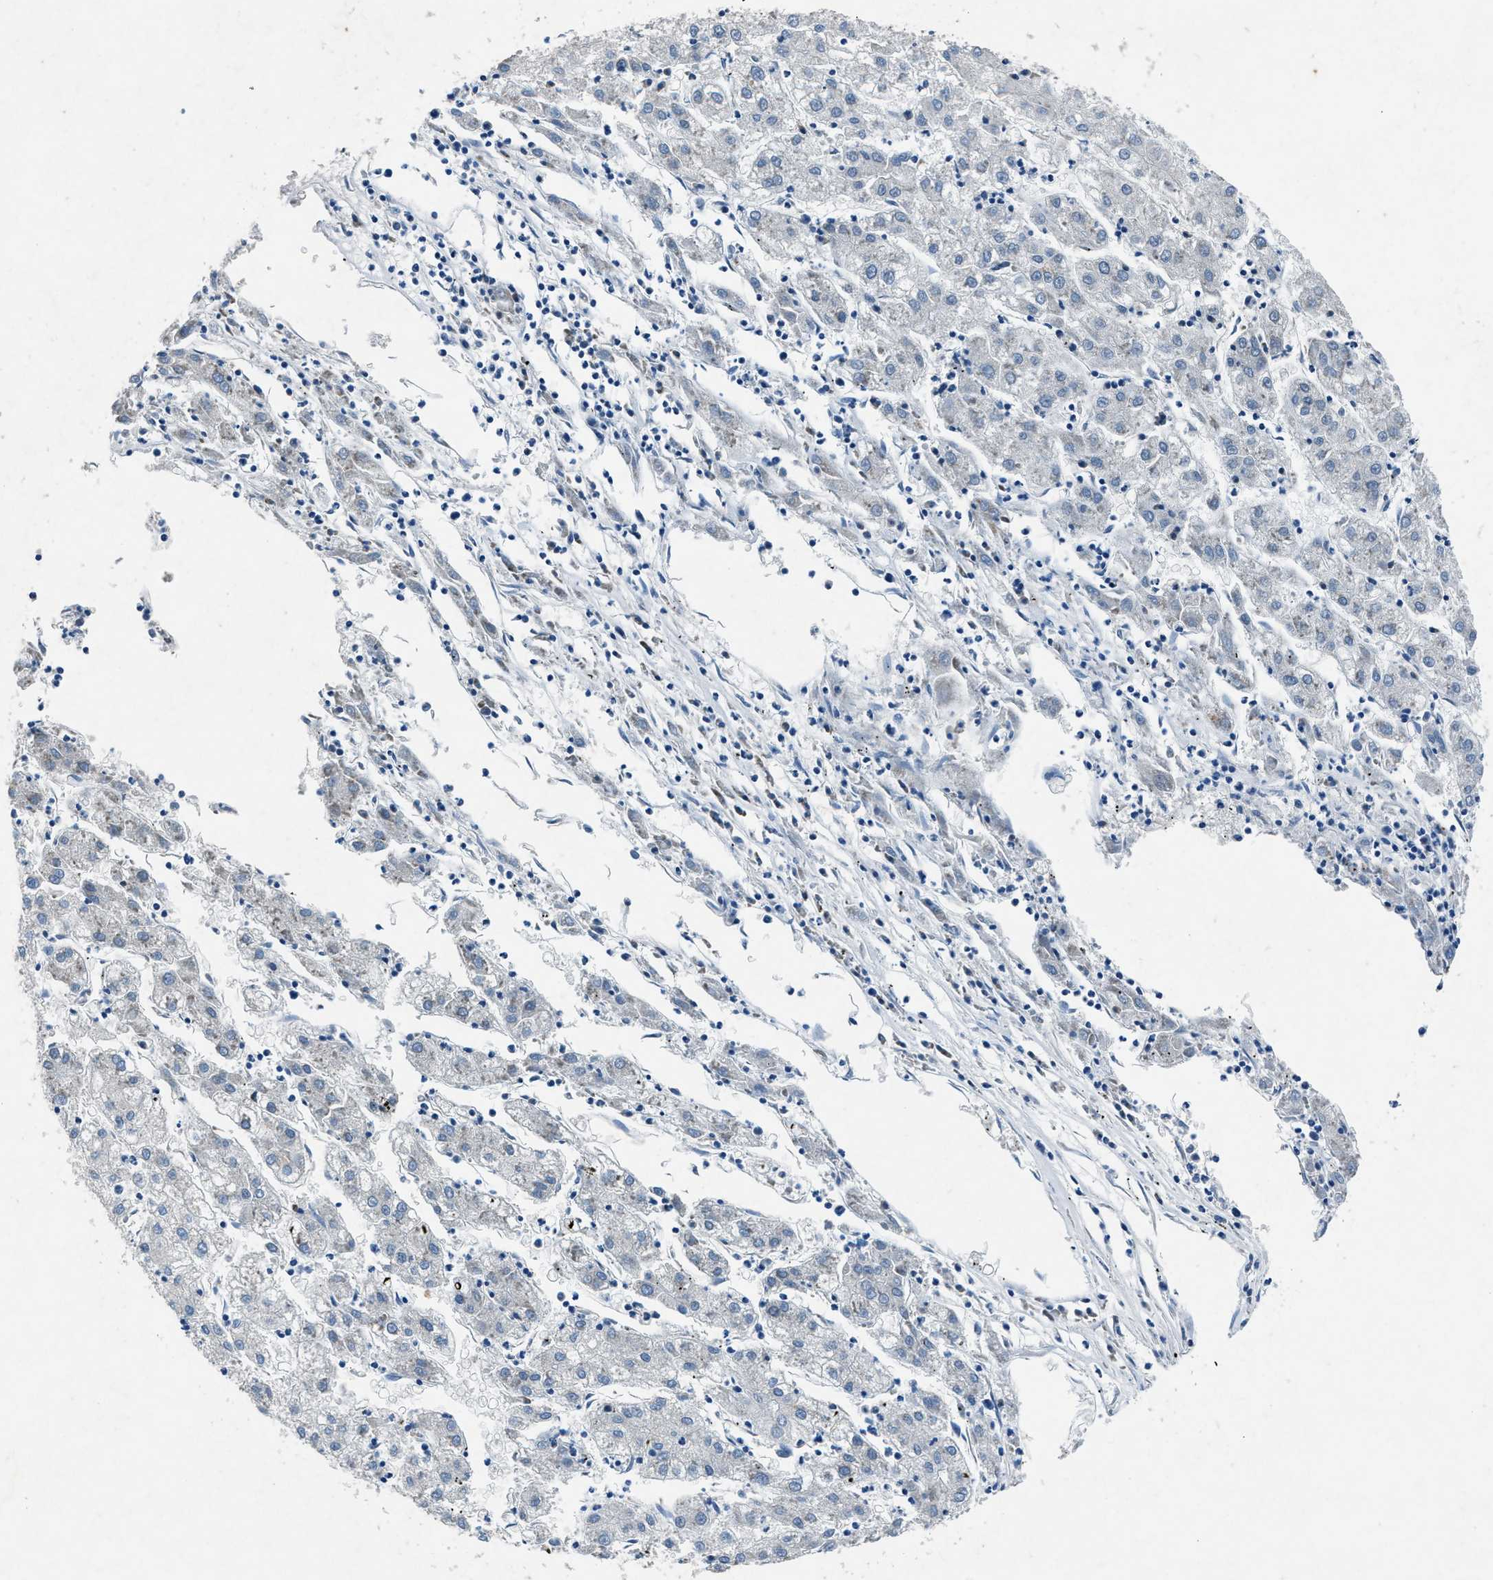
{"staining": {"intensity": "negative", "quantity": "none", "location": "none"}, "tissue": "liver cancer", "cell_type": "Tumor cells", "image_type": "cancer", "snomed": [{"axis": "morphology", "description": "Carcinoma, Hepatocellular, NOS"}, {"axis": "topography", "description": "Liver"}], "caption": "The photomicrograph shows no staining of tumor cells in hepatocellular carcinoma (liver). (Immunohistochemistry, brightfield microscopy, high magnification).", "gene": "ADAM2", "patient": {"sex": "male", "age": 72}}